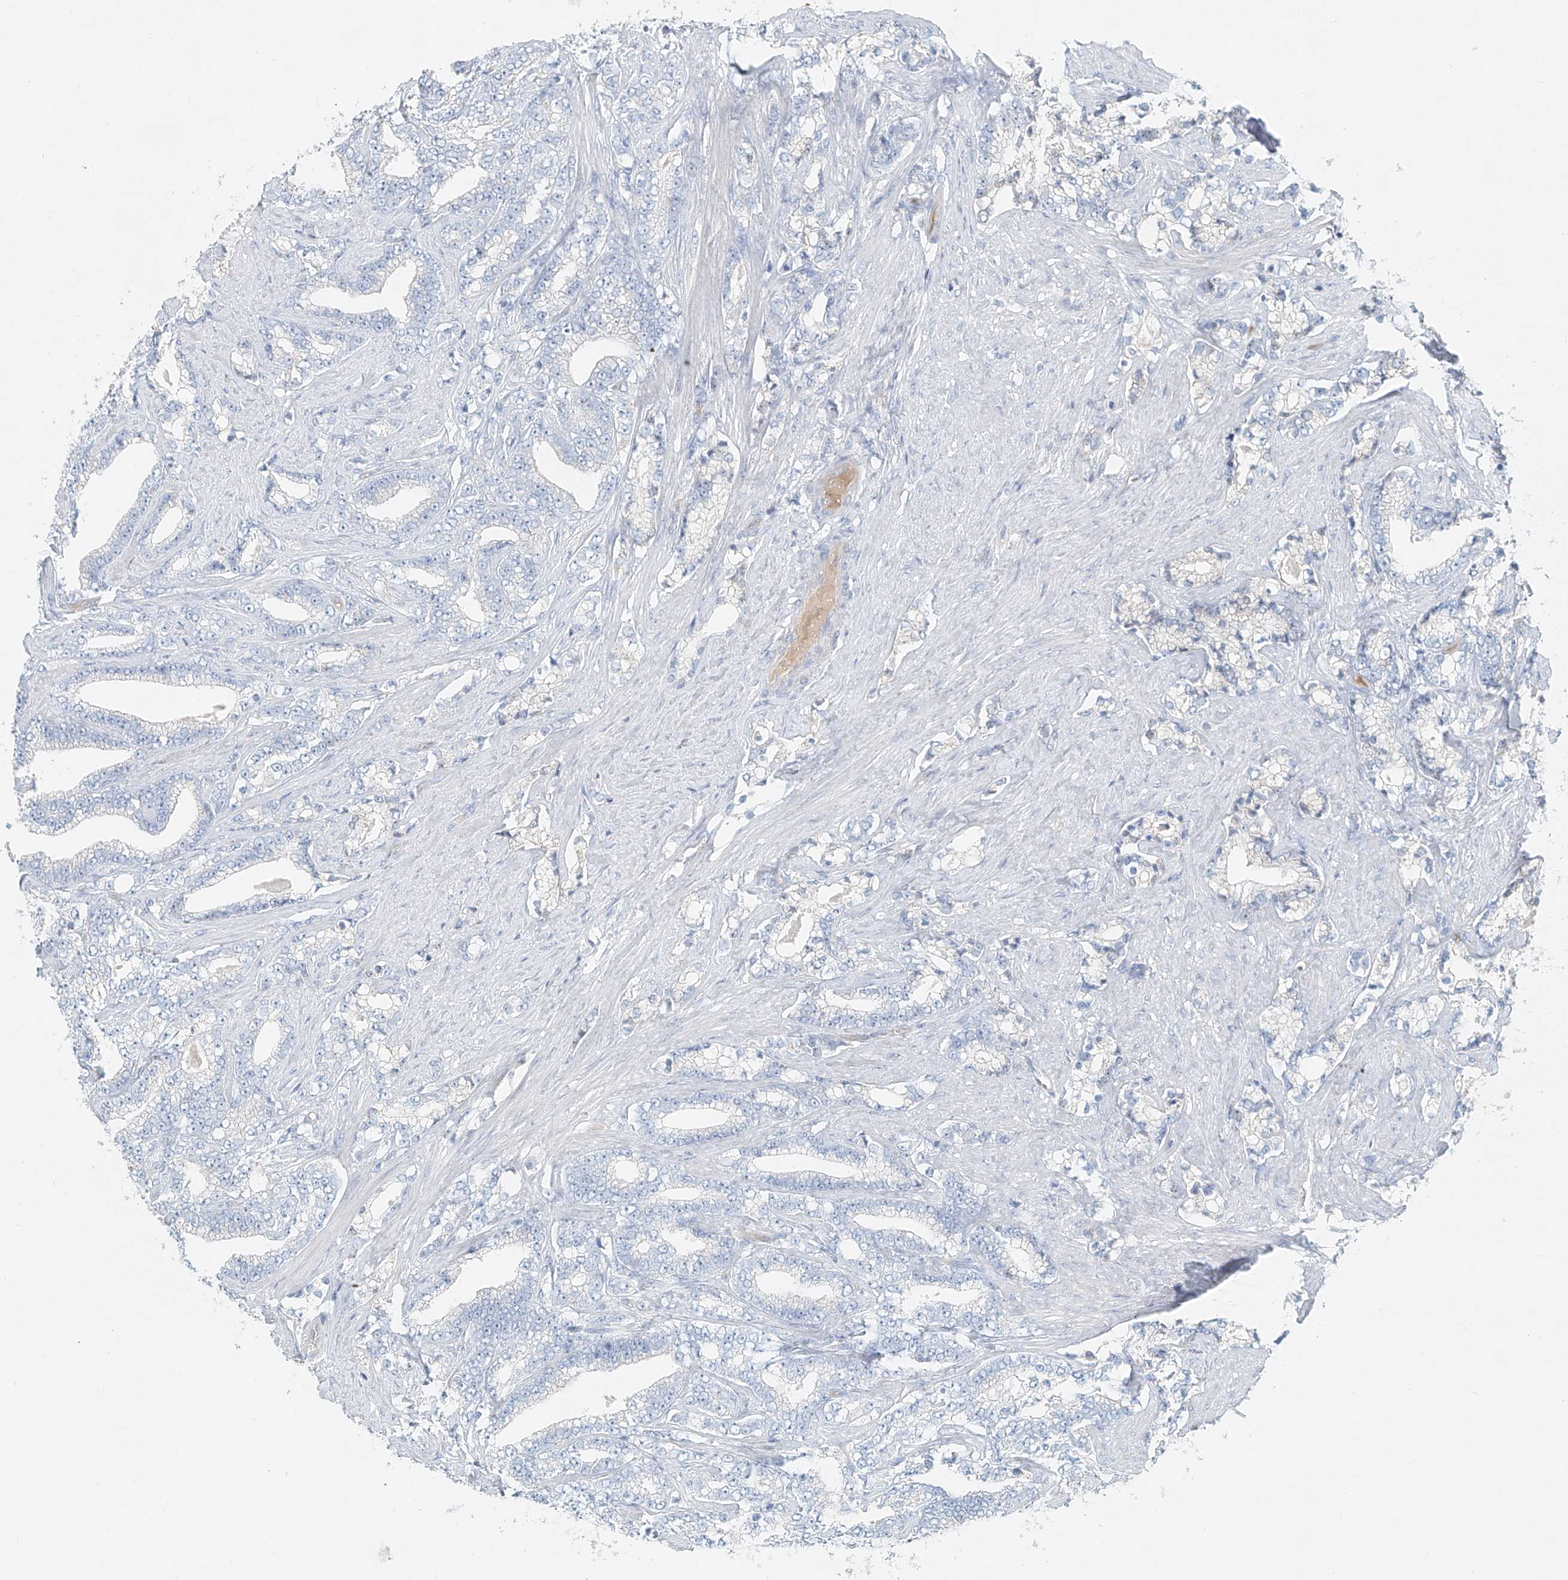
{"staining": {"intensity": "negative", "quantity": "none", "location": "none"}, "tissue": "prostate cancer", "cell_type": "Tumor cells", "image_type": "cancer", "snomed": [{"axis": "morphology", "description": "Adenocarcinoma, High grade"}, {"axis": "topography", "description": "Prostate and seminal vesicle, NOS"}], "caption": "DAB immunohistochemical staining of human prostate adenocarcinoma (high-grade) shows no significant positivity in tumor cells.", "gene": "FRYL", "patient": {"sex": "male", "age": 67}}